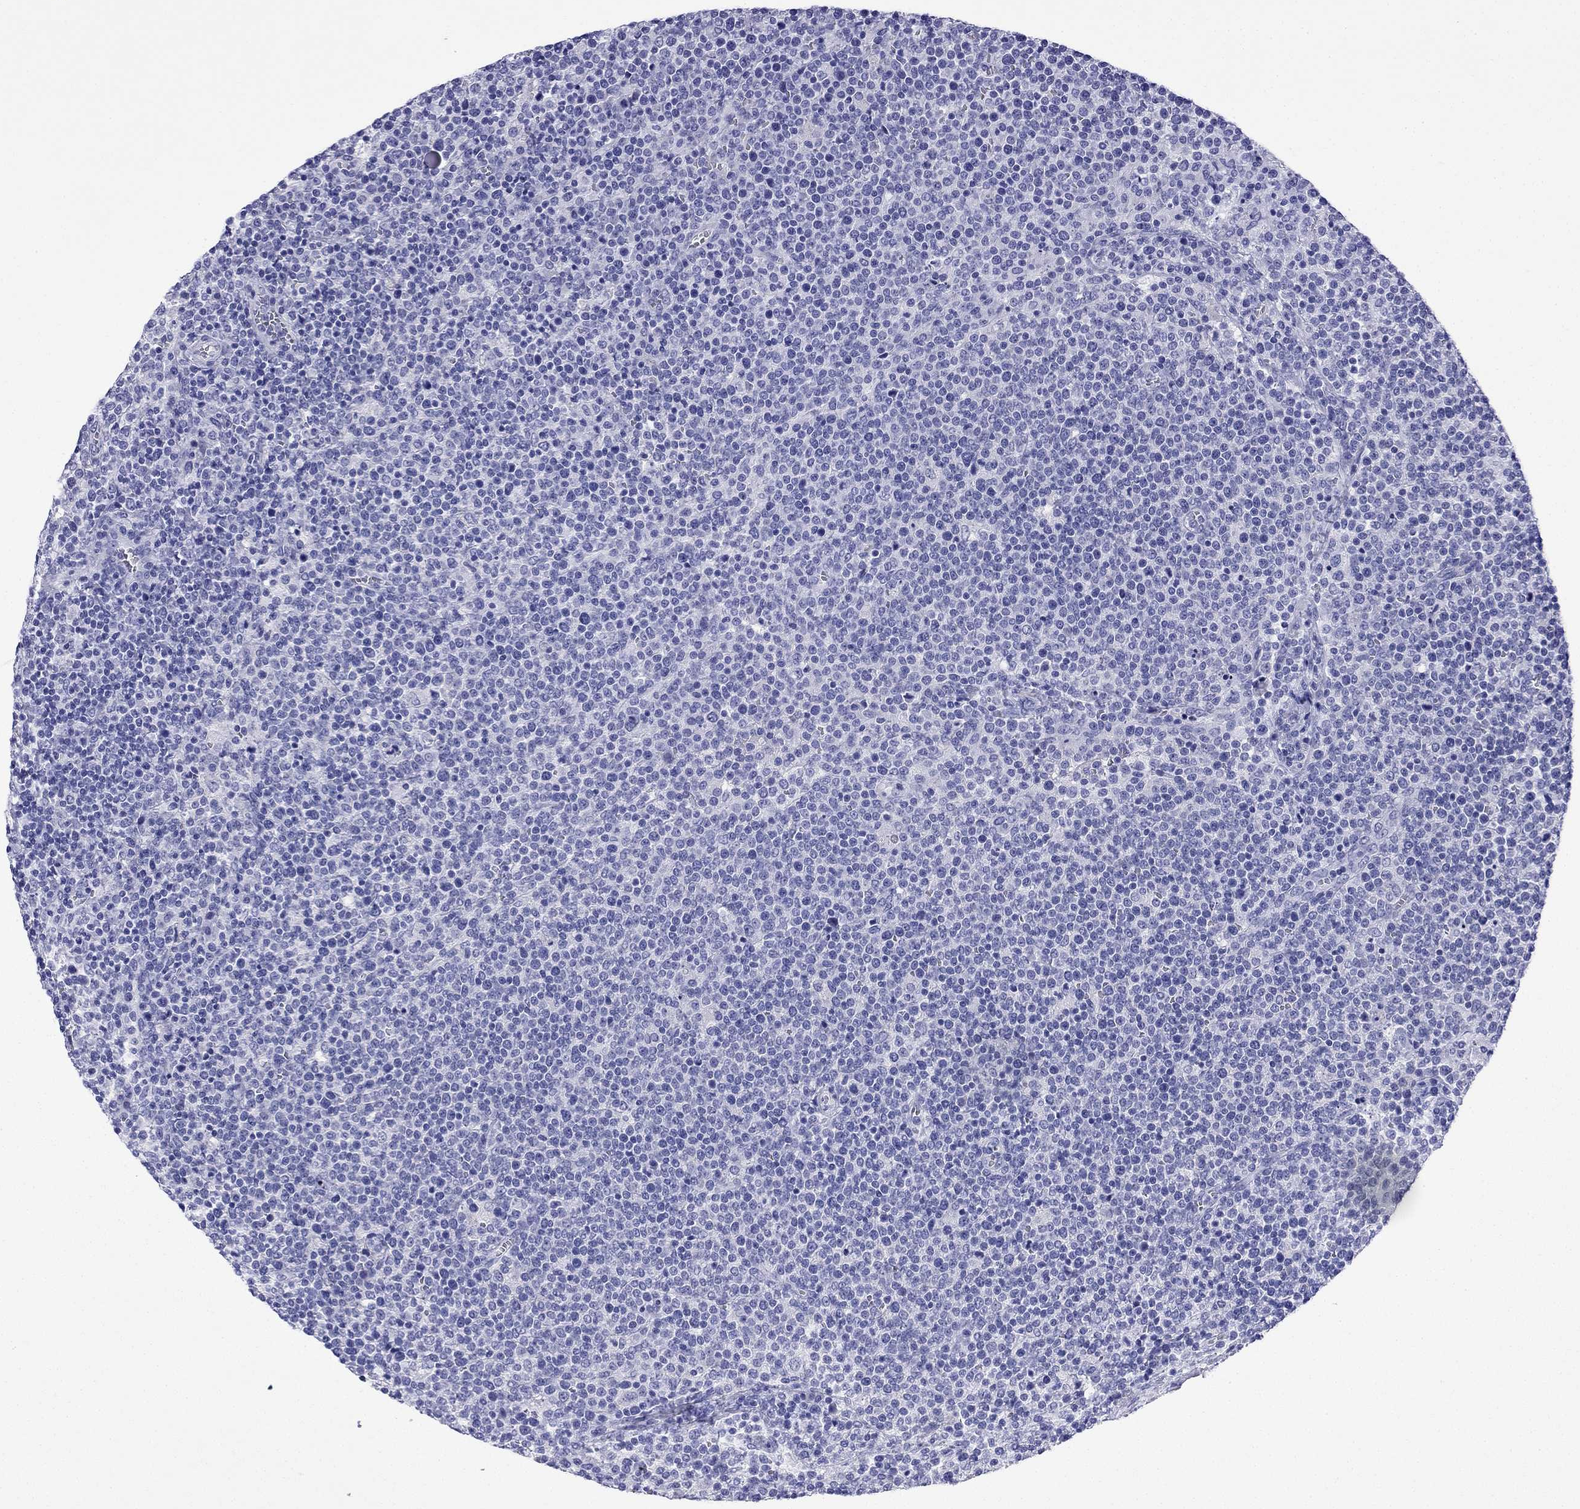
{"staining": {"intensity": "negative", "quantity": "none", "location": "none"}, "tissue": "lymphoma", "cell_type": "Tumor cells", "image_type": "cancer", "snomed": [{"axis": "morphology", "description": "Malignant lymphoma, non-Hodgkin's type, High grade"}, {"axis": "topography", "description": "Lymph node"}], "caption": "Immunohistochemistry of human high-grade malignant lymphoma, non-Hodgkin's type reveals no expression in tumor cells. The staining was performed using DAB to visualize the protein expression in brown, while the nuclei were stained in blue with hematoxylin (Magnification: 20x).", "gene": "FIGLA", "patient": {"sex": "male", "age": 61}}